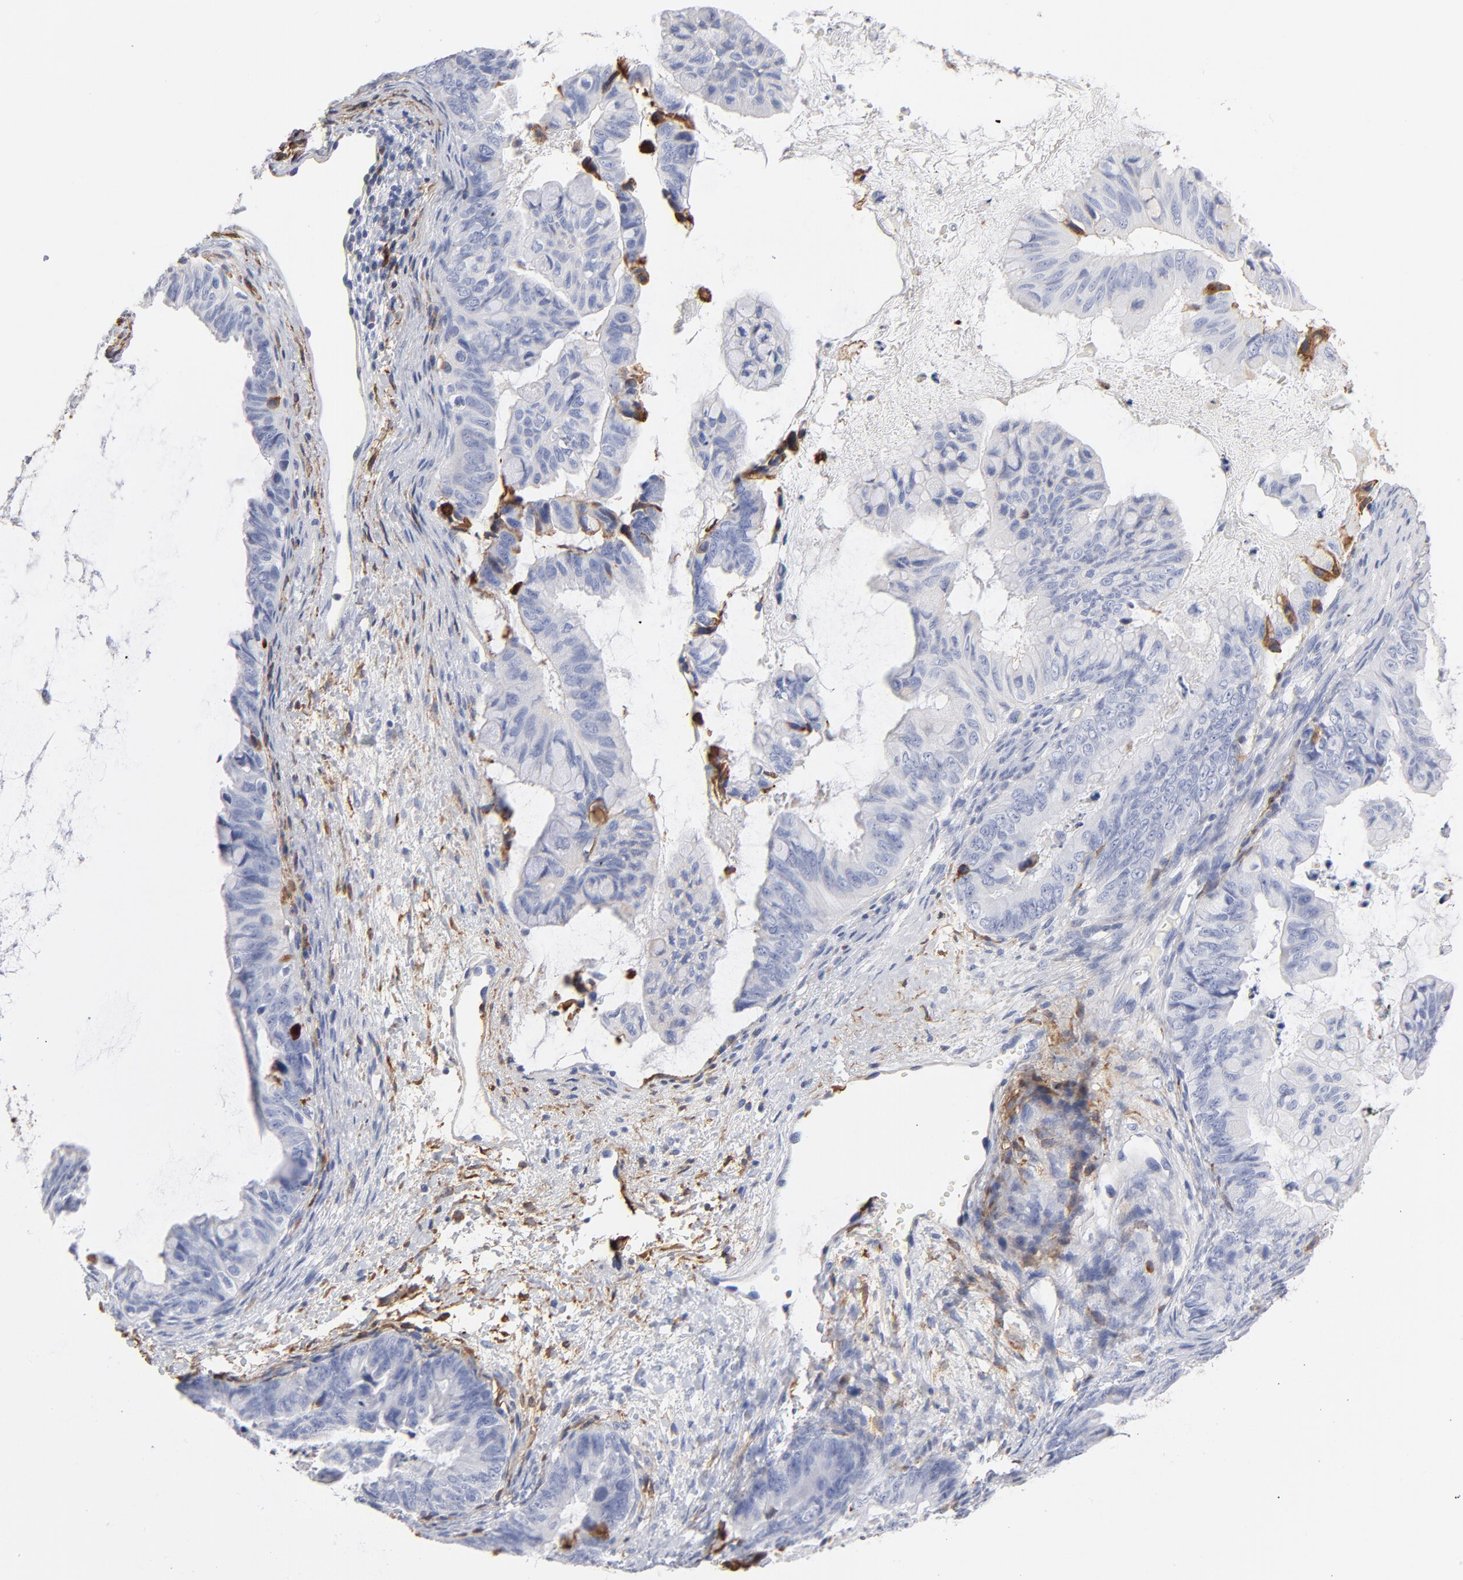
{"staining": {"intensity": "negative", "quantity": "none", "location": "none"}, "tissue": "ovarian cancer", "cell_type": "Tumor cells", "image_type": "cancer", "snomed": [{"axis": "morphology", "description": "Cystadenocarcinoma, mucinous, NOS"}, {"axis": "topography", "description": "Ovary"}], "caption": "An immunohistochemistry (IHC) image of ovarian mucinous cystadenocarcinoma is shown. There is no staining in tumor cells of ovarian mucinous cystadenocarcinoma.", "gene": "APOH", "patient": {"sex": "female", "age": 36}}